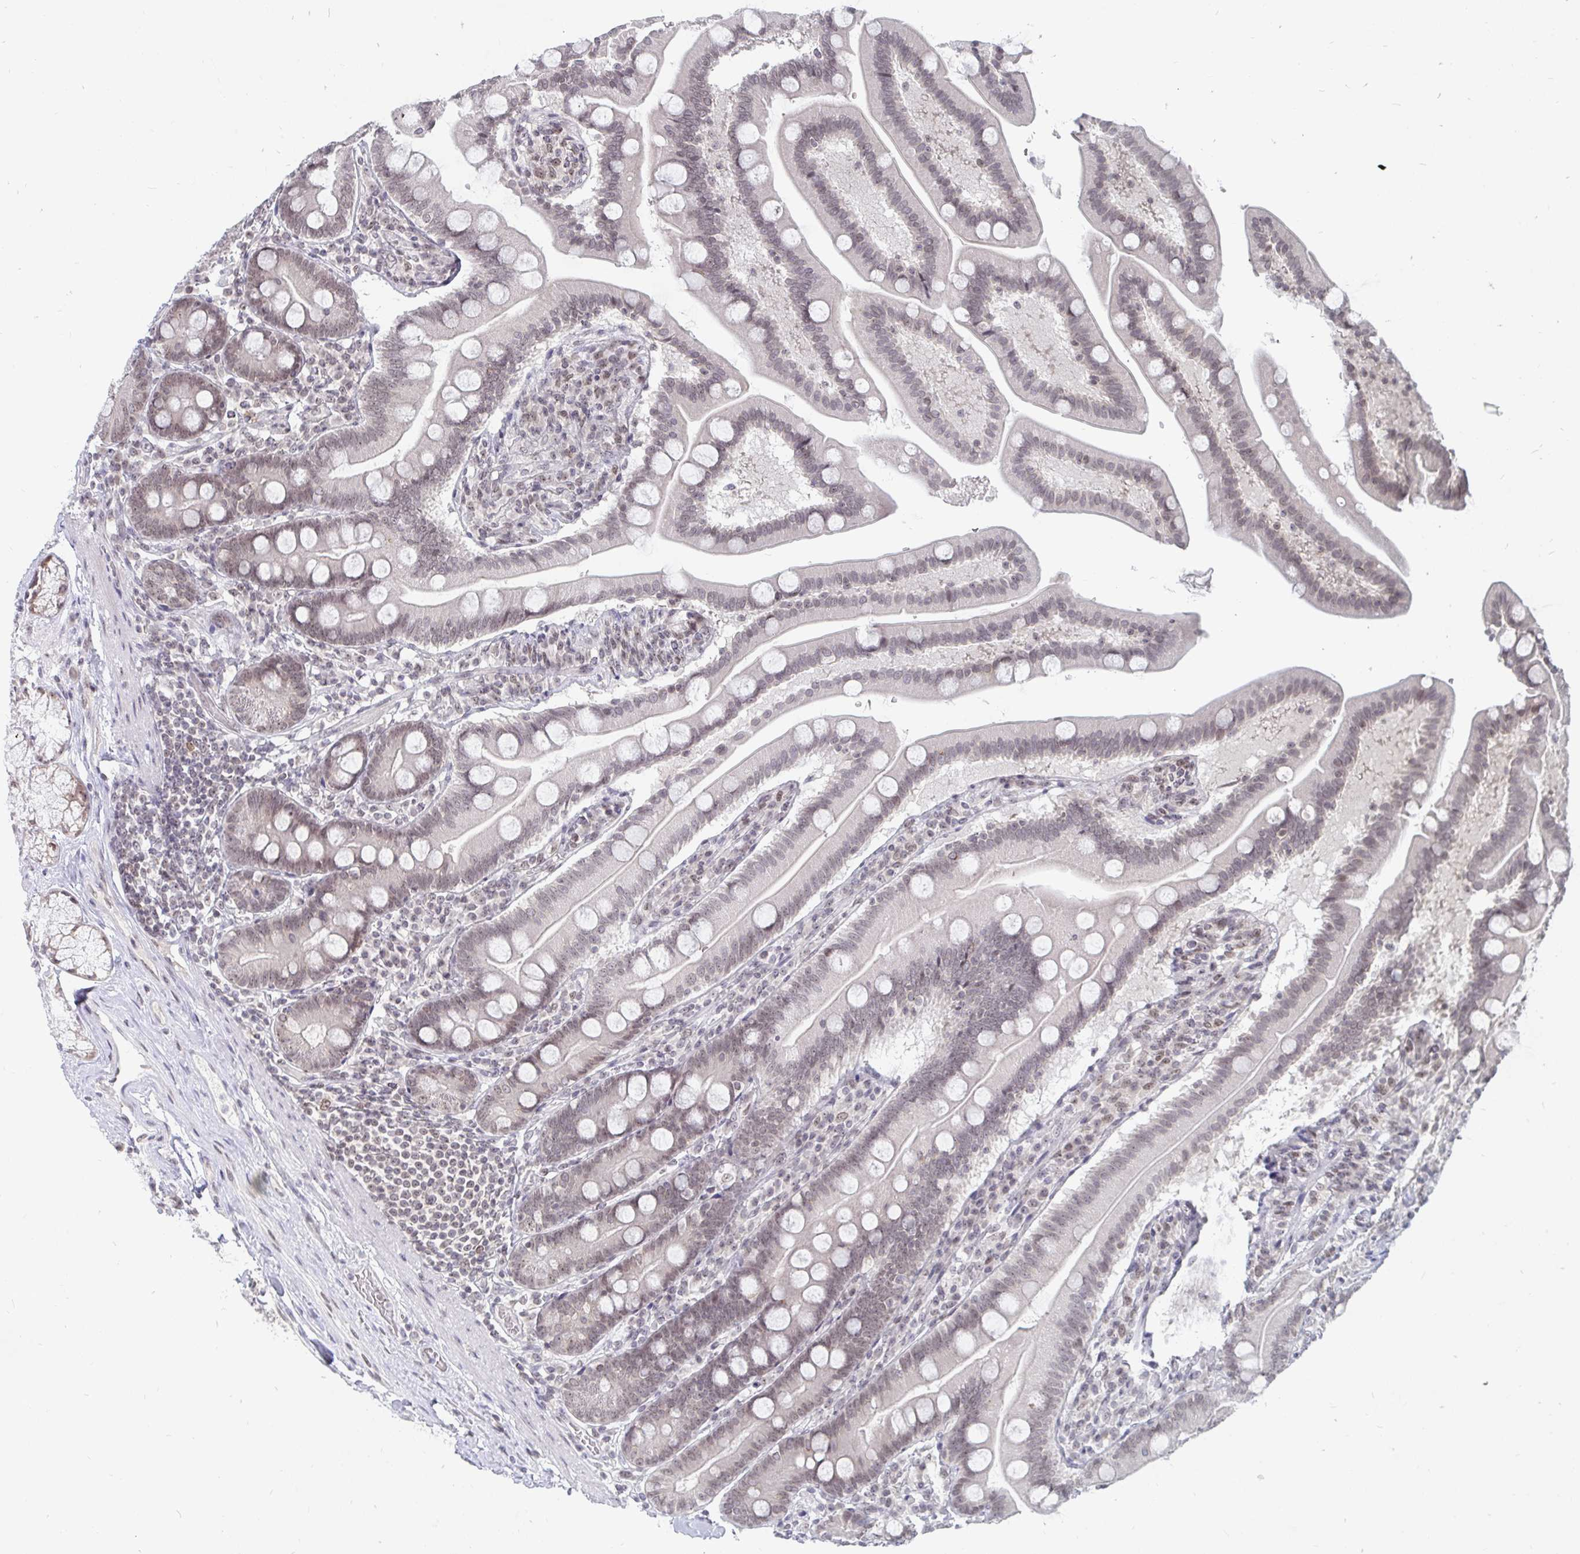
{"staining": {"intensity": "weak", "quantity": "25%-75%", "location": "nuclear"}, "tissue": "duodenum", "cell_type": "Glandular cells", "image_type": "normal", "snomed": [{"axis": "morphology", "description": "Normal tissue, NOS"}, {"axis": "topography", "description": "Duodenum"}], "caption": "The image shows immunohistochemical staining of benign duodenum. There is weak nuclear staining is identified in about 25%-75% of glandular cells.", "gene": "TRIP12", "patient": {"sex": "female", "age": 67}}